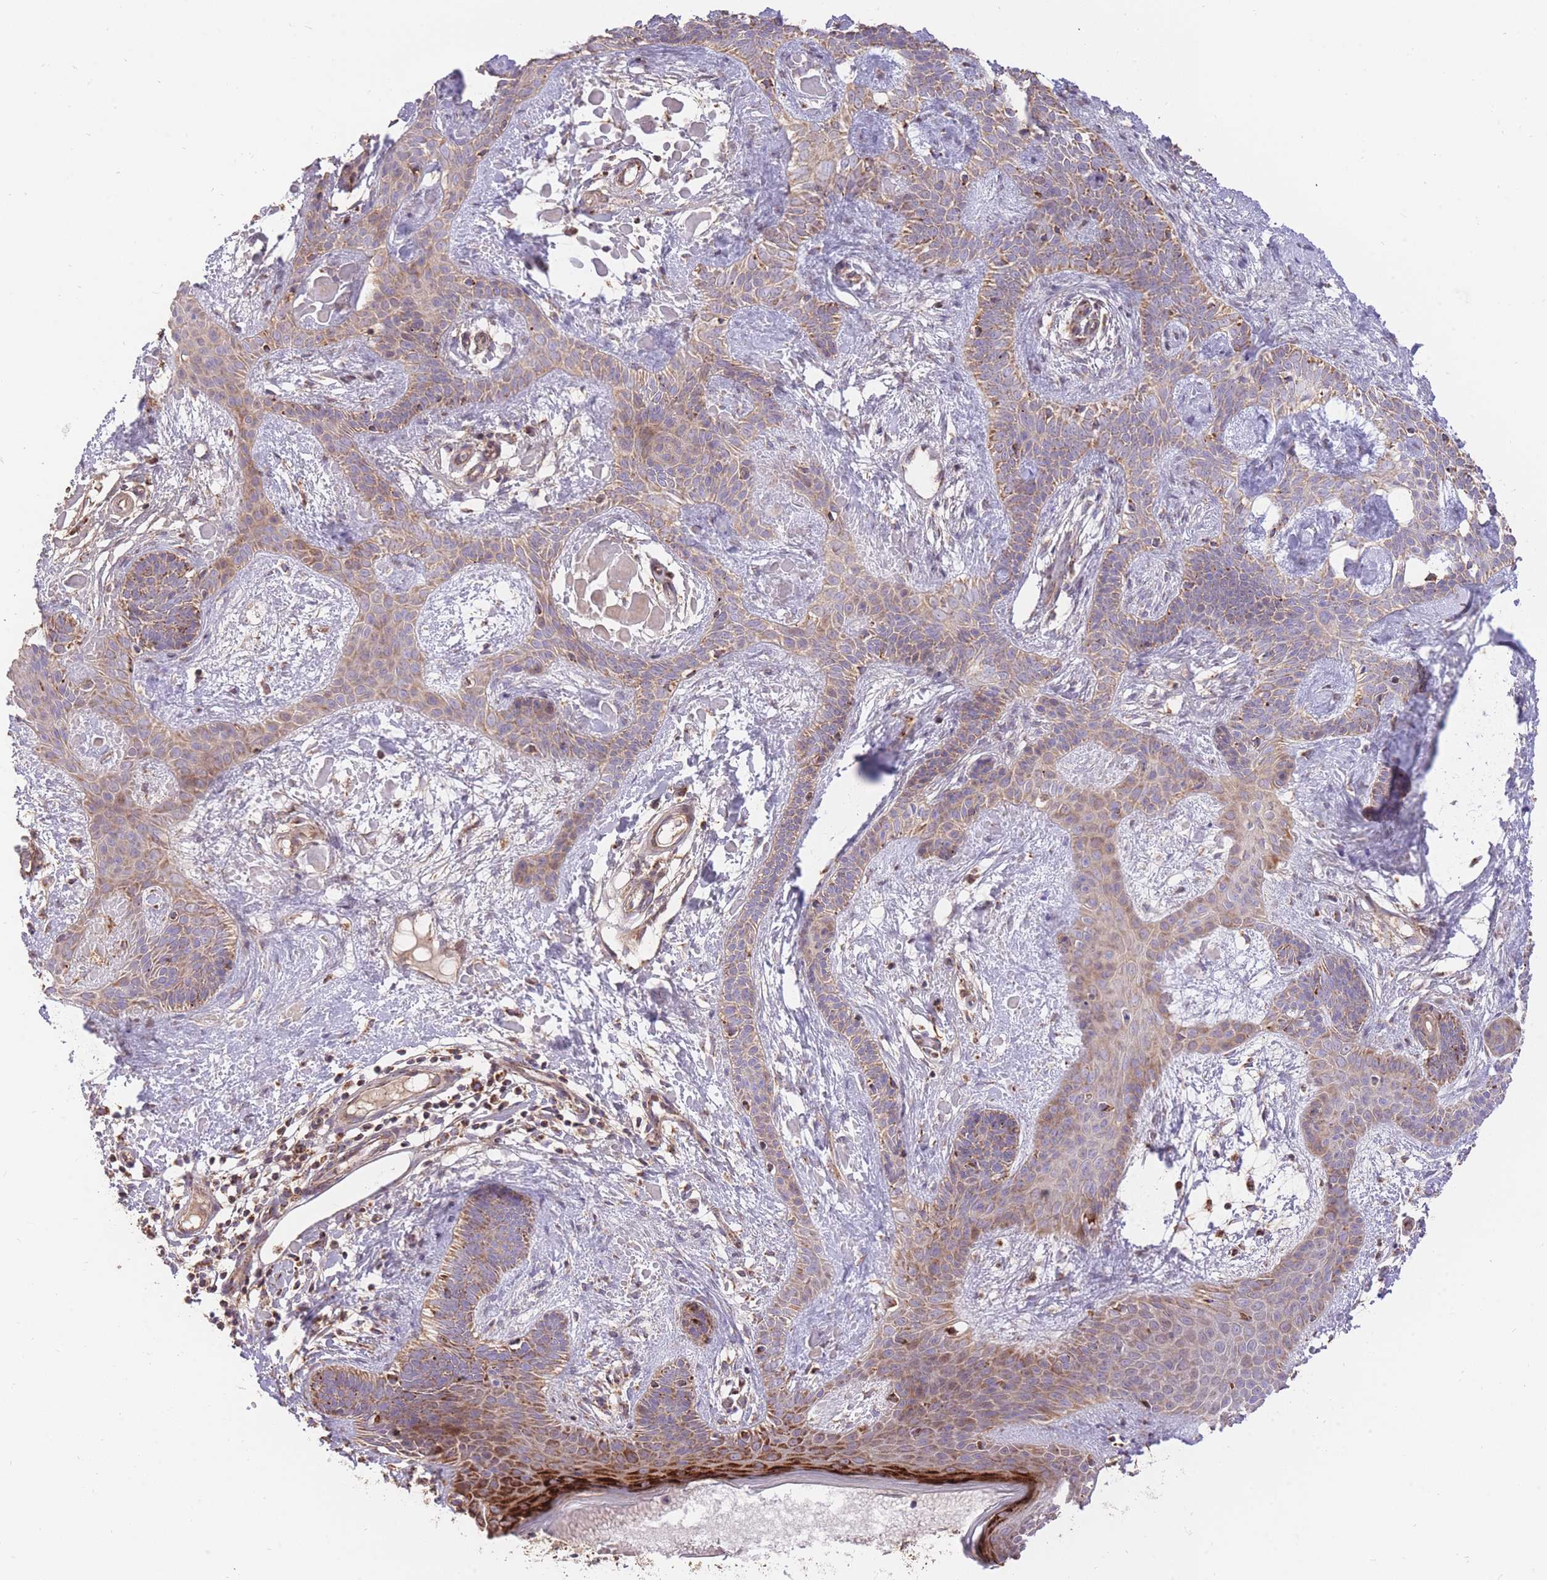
{"staining": {"intensity": "moderate", "quantity": ">75%", "location": "cytoplasmic/membranous"}, "tissue": "skin cancer", "cell_type": "Tumor cells", "image_type": "cancer", "snomed": [{"axis": "morphology", "description": "Basal cell carcinoma"}, {"axis": "topography", "description": "Skin"}], "caption": "This is an image of IHC staining of basal cell carcinoma (skin), which shows moderate positivity in the cytoplasmic/membranous of tumor cells.", "gene": "PREP", "patient": {"sex": "male", "age": 78}}